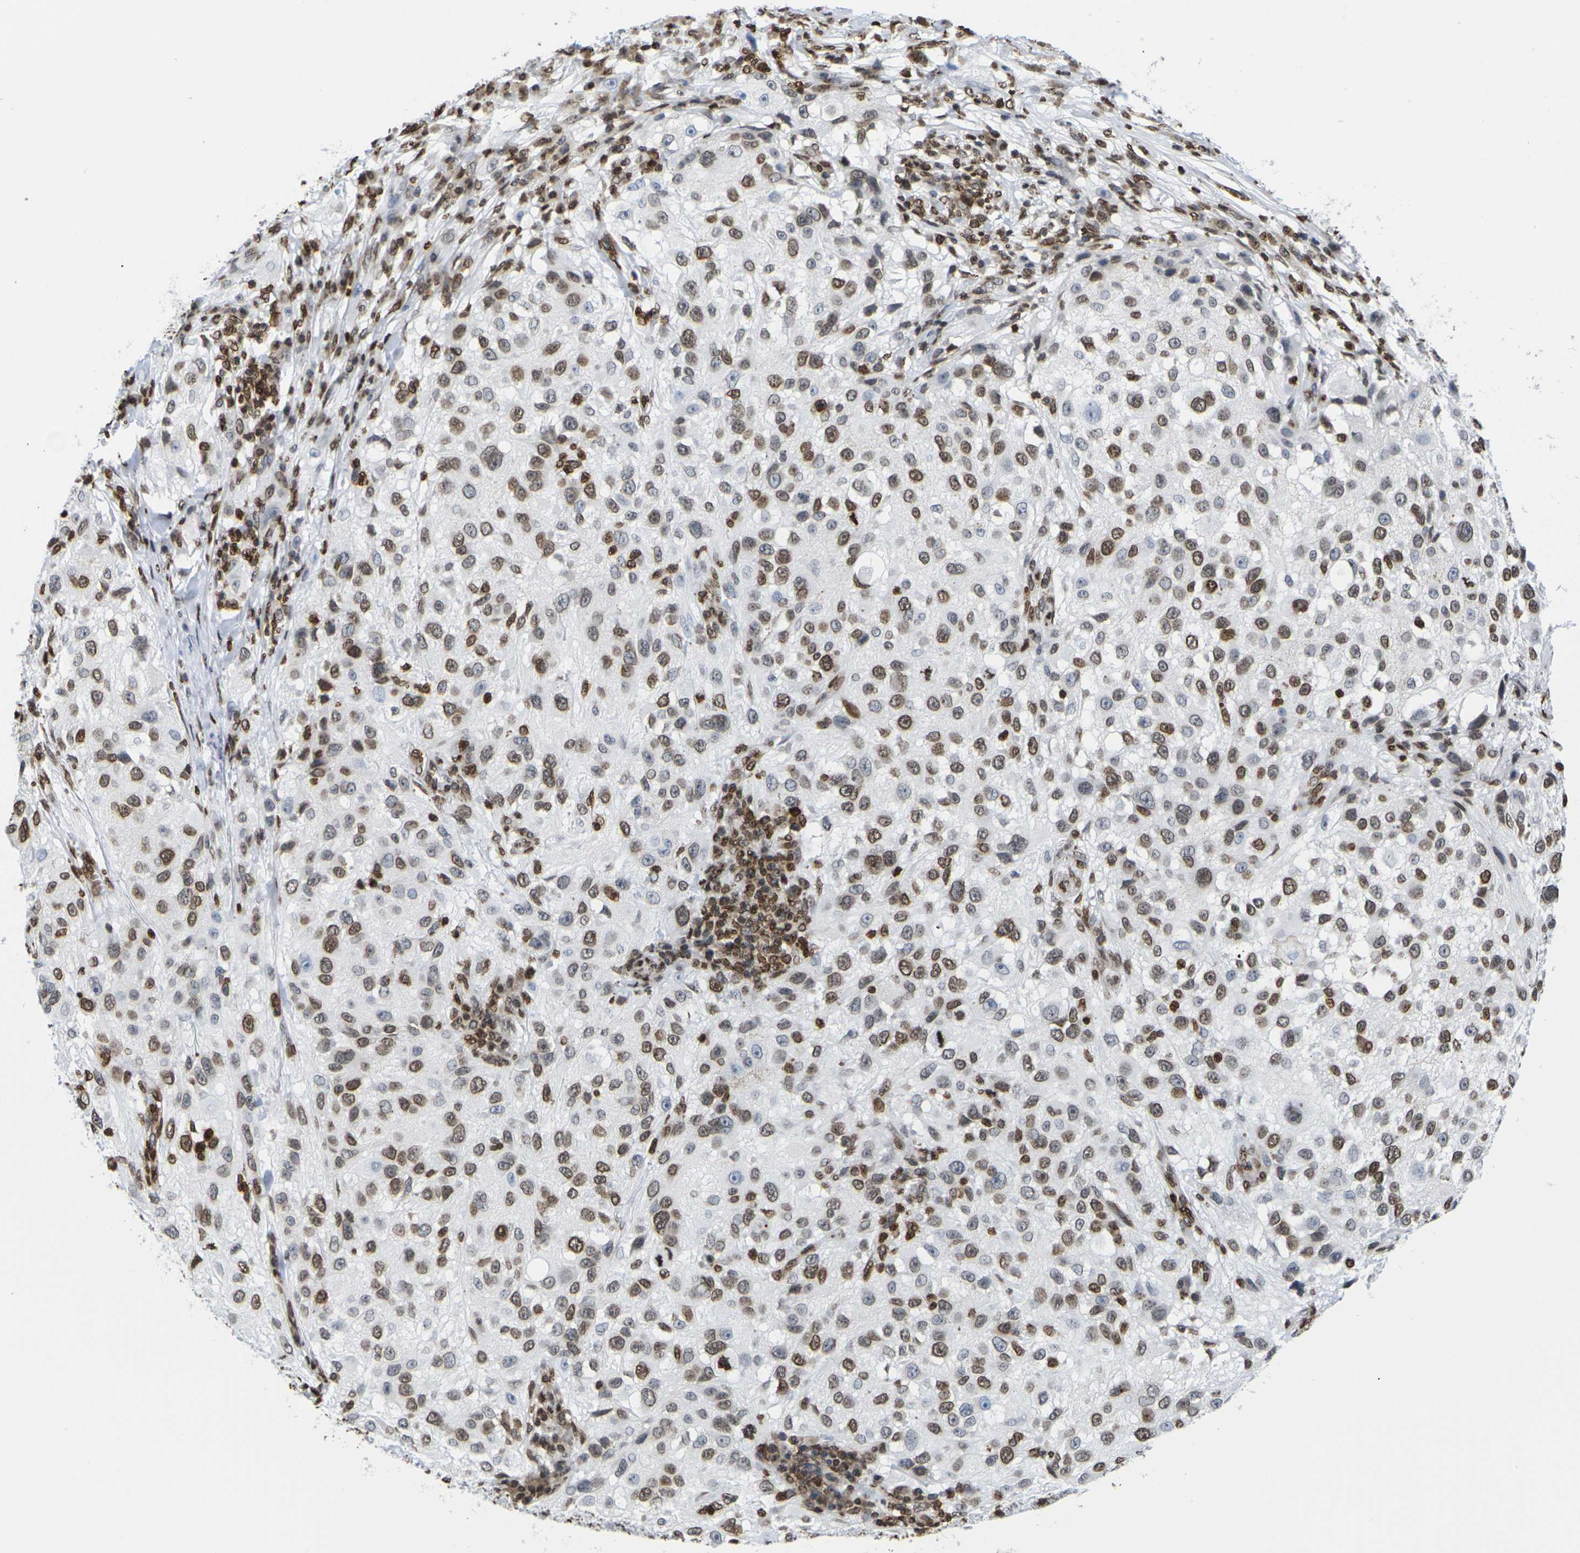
{"staining": {"intensity": "moderate", "quantity": "25%-75%", "location": "cytoplasmic/membranous,nuclear"}, "tissue": "melanoma", "cell_type": "Tumor cells", "image_type": "cancer", "snomed": [{"axis": "morphology", "description": "Necrosis, NOS"}, {"axis": "morphology", "description": "Malignant melanoma, NOS"}, {"axis": "topography", "description": "Skin"}], "caption": "A high-resolution photomicrograph shows immunohistochemistry staining of malignant melanoma, which demonstrates moderate cytoplasmic/membranous and nuclear positivity in about 25%-75% of tumor cells. Using DAB (brown) and hematoxylin (blue) stains, captured at high magnification using brightfield microscopy.", "gene": "H2AC21", "patient": {"sex": "female", "age": 87}}